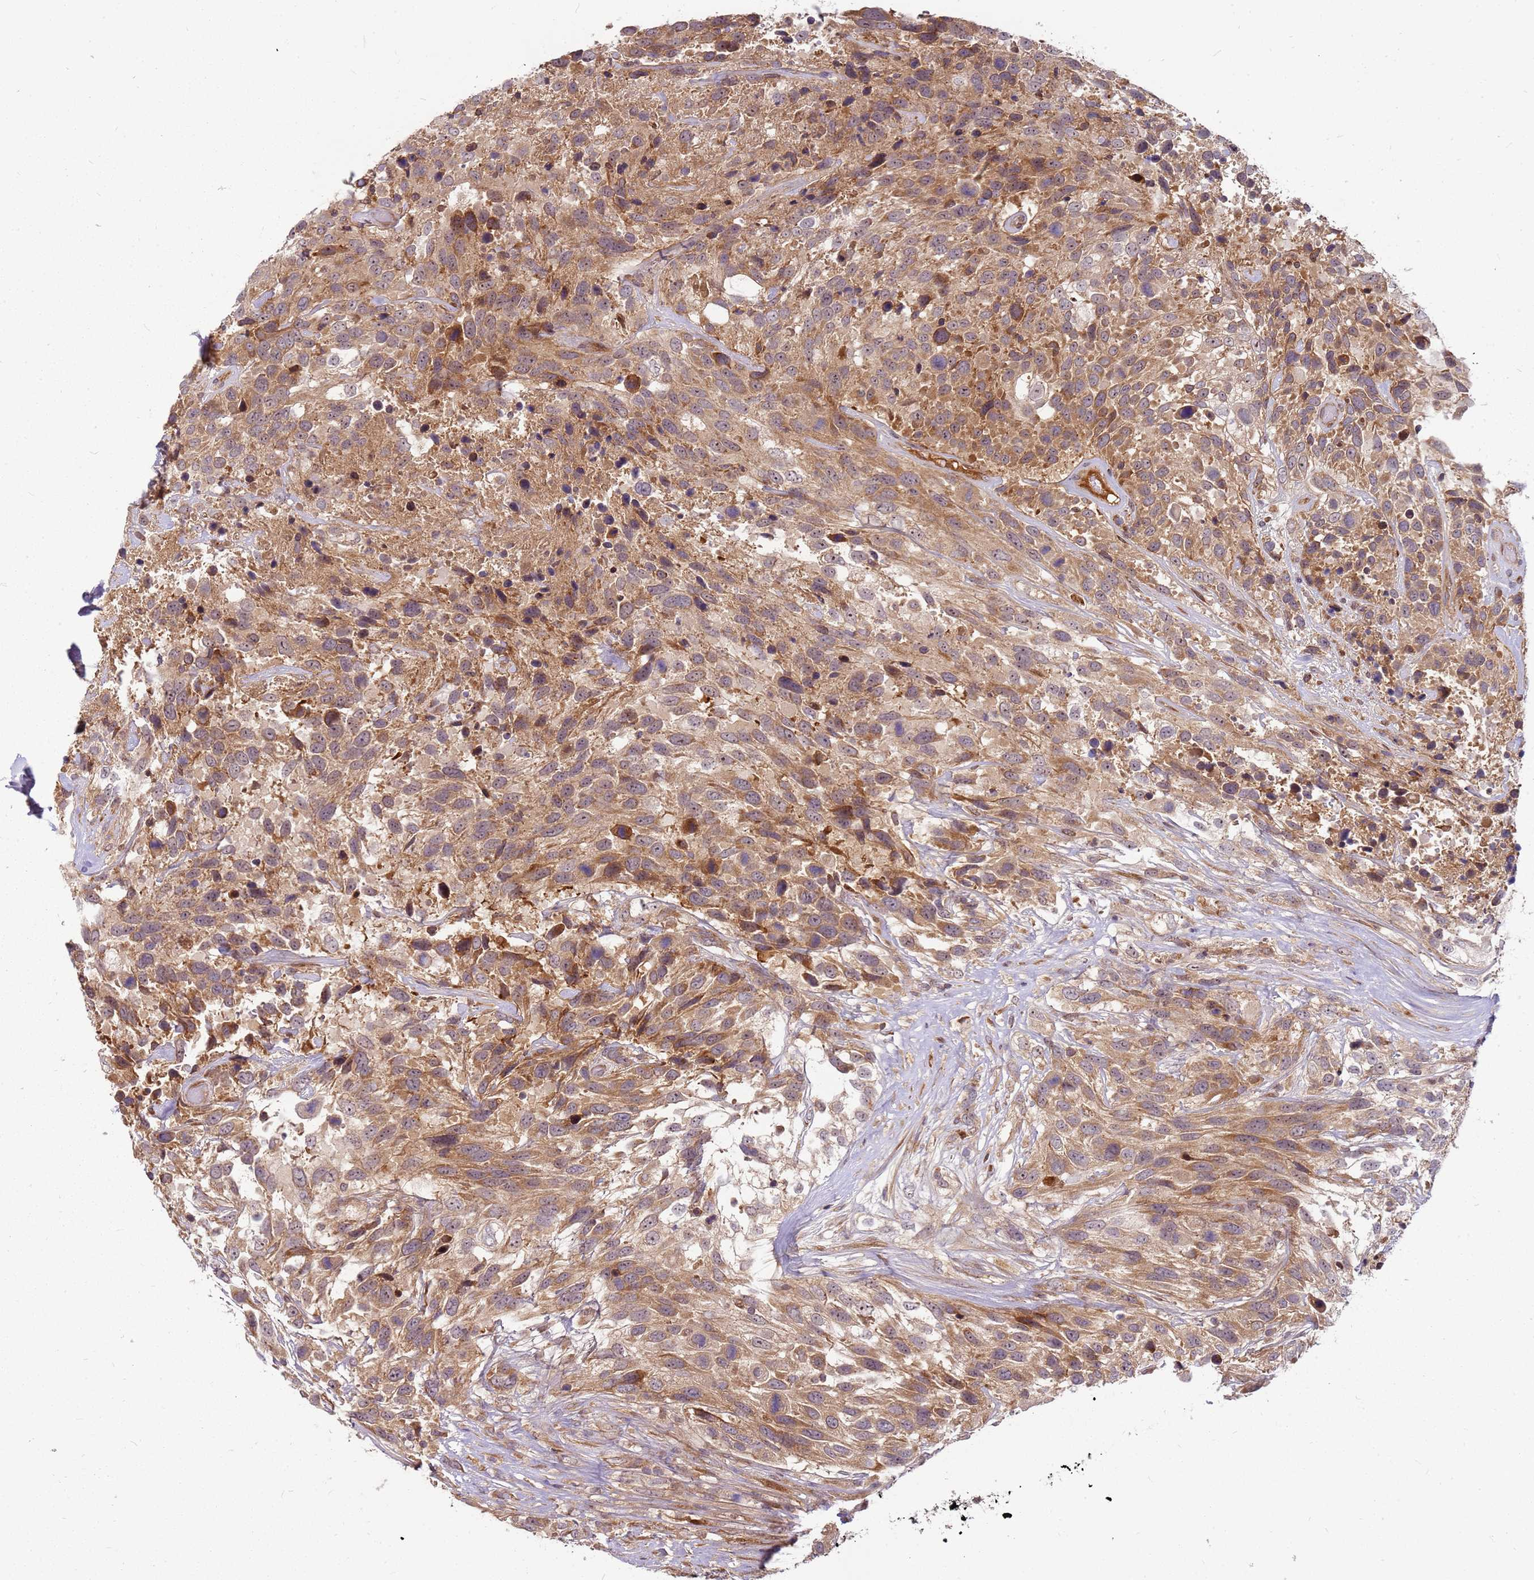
{"staining": {"intensity": "moderate", "quantity": ">75%", "location": "cytoplasmic/membranous"}, "tissue": "urothelial cancer", "cell_type": "Tumor cells", "image_type": "cancer", "snomed": [{"axis": "morphology", "description": "Urothelial carcinoma, High grade"}, {"axis": "topography", "description": "Urinary bladder"}], "caption": "Tumor cells show medium levels of moderate cytoplasmic/membranous expression in about >75% of cells in high-grade urothelial carcinoma.", "gene": "CCDC159", "patient": {"sex": "female", "age": 70}}